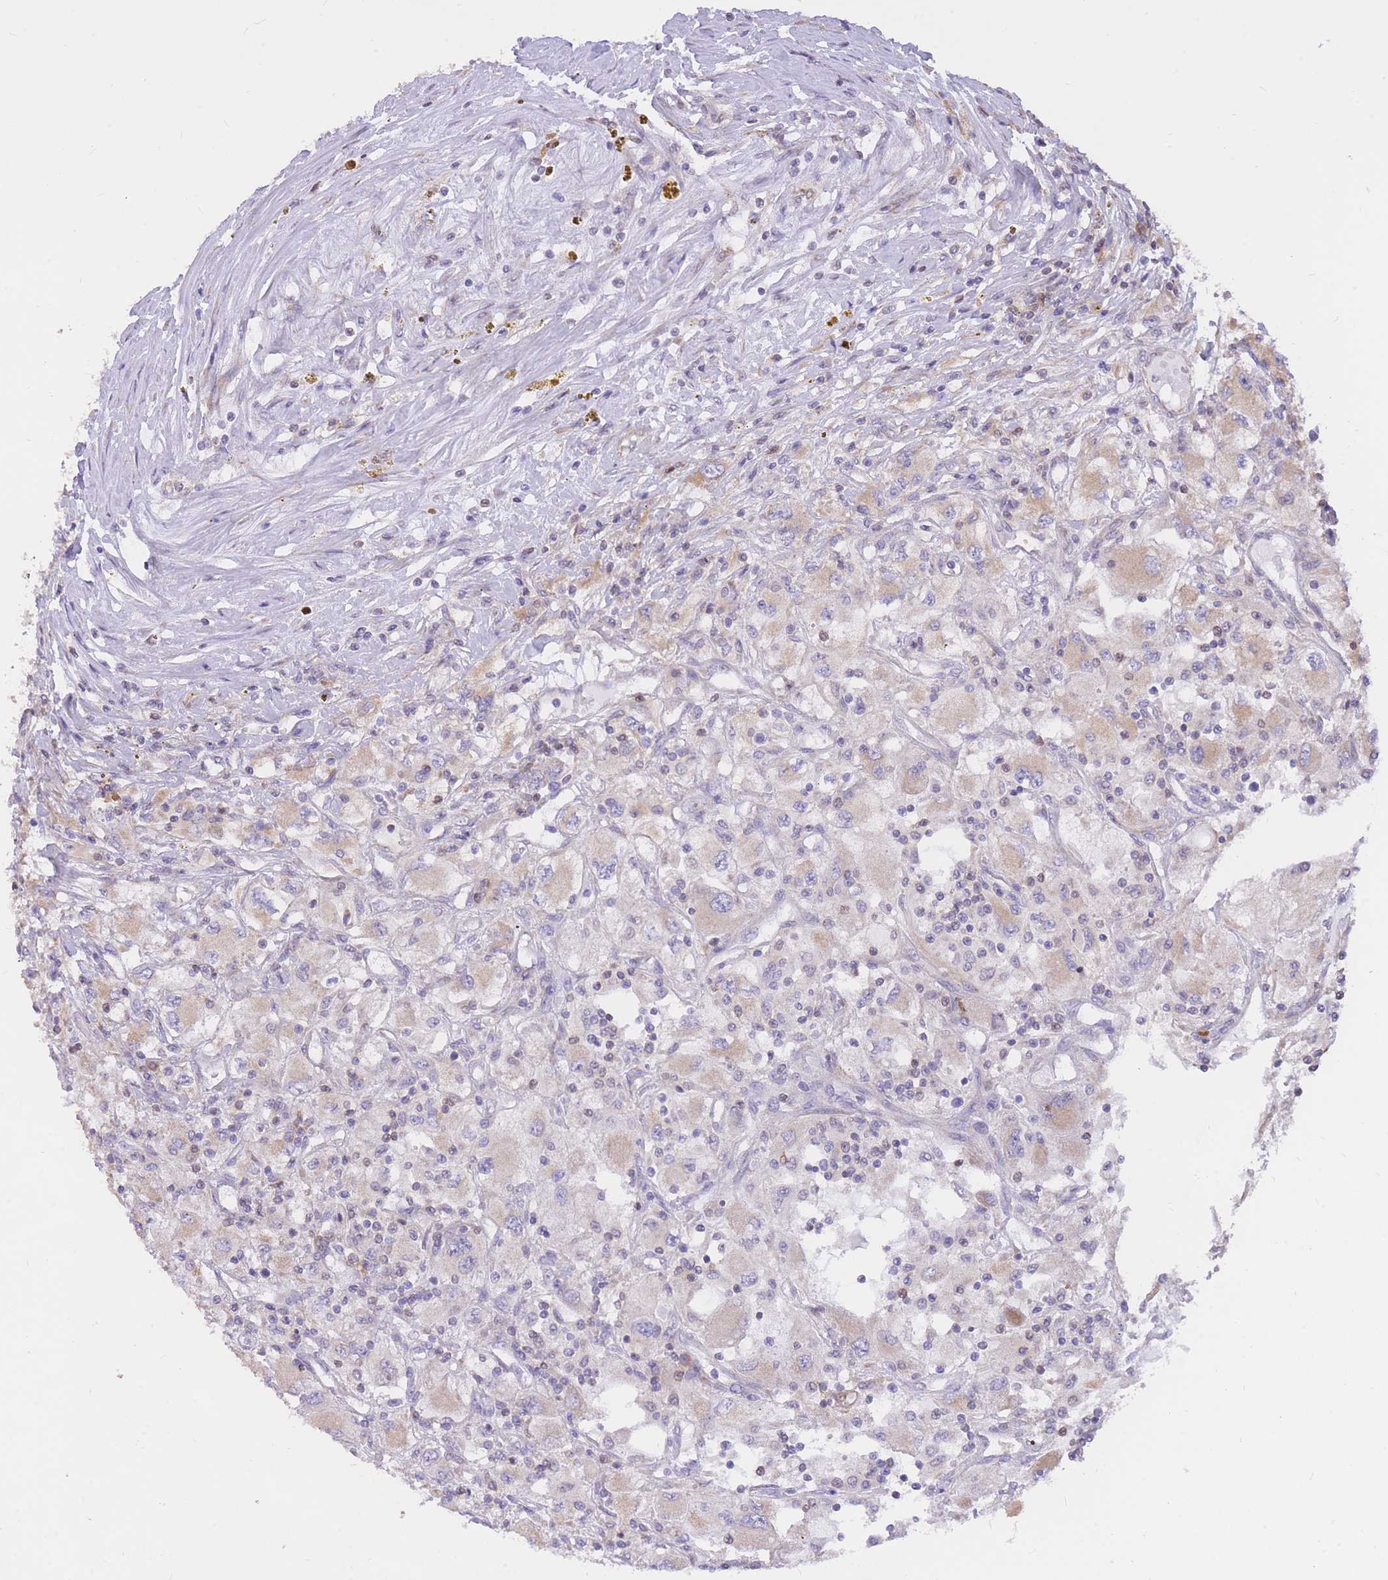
{"staining": {"intensity": "weak", "quantity": "25%-75%", "location": "cytoplasmic/membranous"}, "tissue": "renal cancer", "cell_type": "Tumor cells", "image_type": "cancer", "snomed": [{"axis": "morphology", "description": "Adenocarcinoma, NOS"}, {"axis": "topography", "description": "Kidney"}], "caption": "Protein analysis of renal adenocarcinoma tissue demonstrates weak cytoplasmic/membranous positivity in approximately 25%-75% of tumor cells.", "gene": "TOPAZ1", "patient": {"sex": "female", "age": 67}}